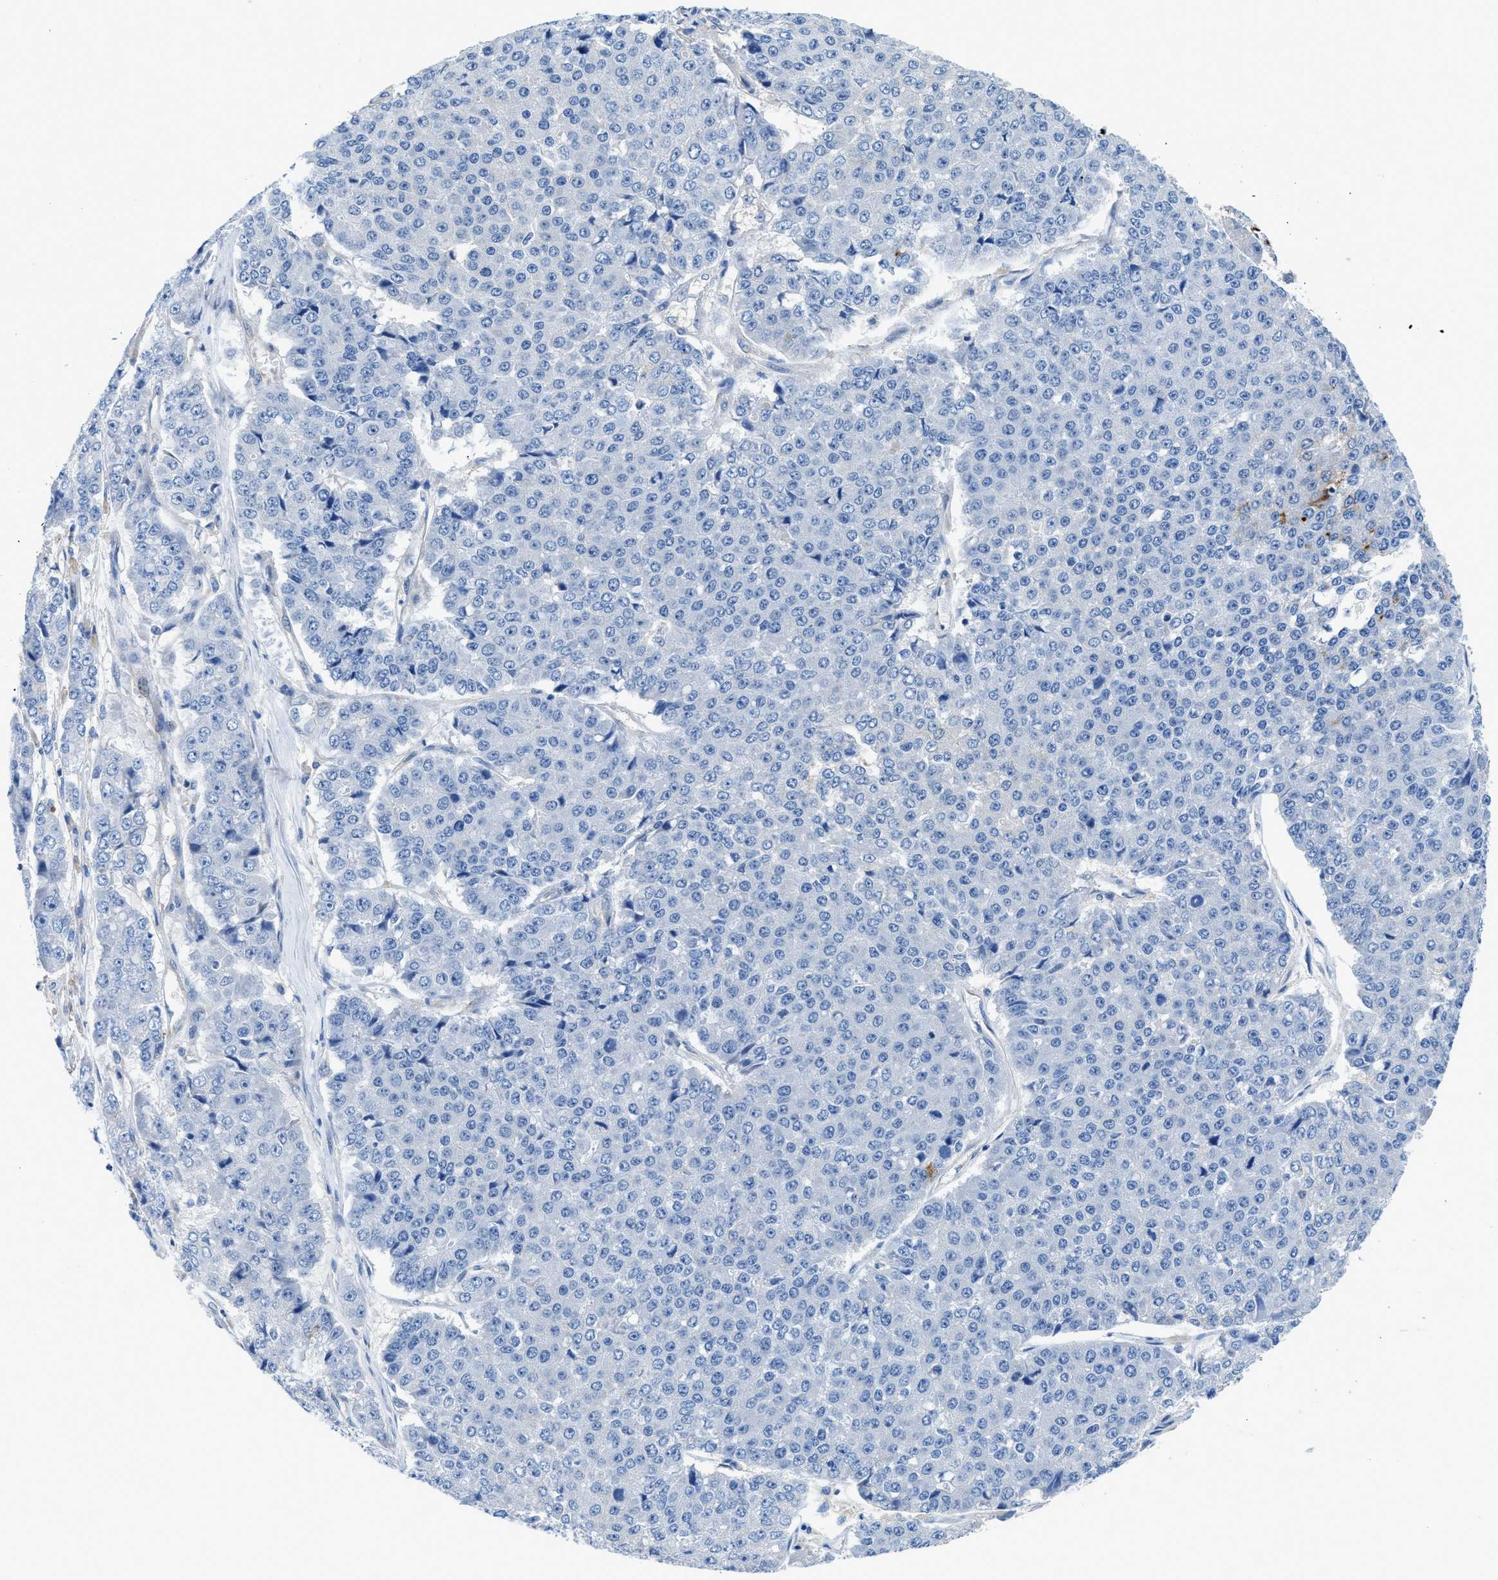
{"staining": {"intensity": "negative", "quantity": "none", "location": "none"}, "tissue": "pancreatic cancer", "cell_type": "Tumor cells", "image_type": "cancer", "snomed": [{"axis": "morphology", "description": "Adenocarcinoma, NOS"}, {"axis": "topography", "description": "Pancreas"}], "caption": "The micrograph exhibits no staining of tumor cells in pancreatic cancer. The staining is performed using DAB (3,3'-diaminobenzidine) brown chromogen with nuclei counter-stained in using hematoxylin.", "gene": "SLC10A6", "patient": {"sex": "male", "age": 50}}